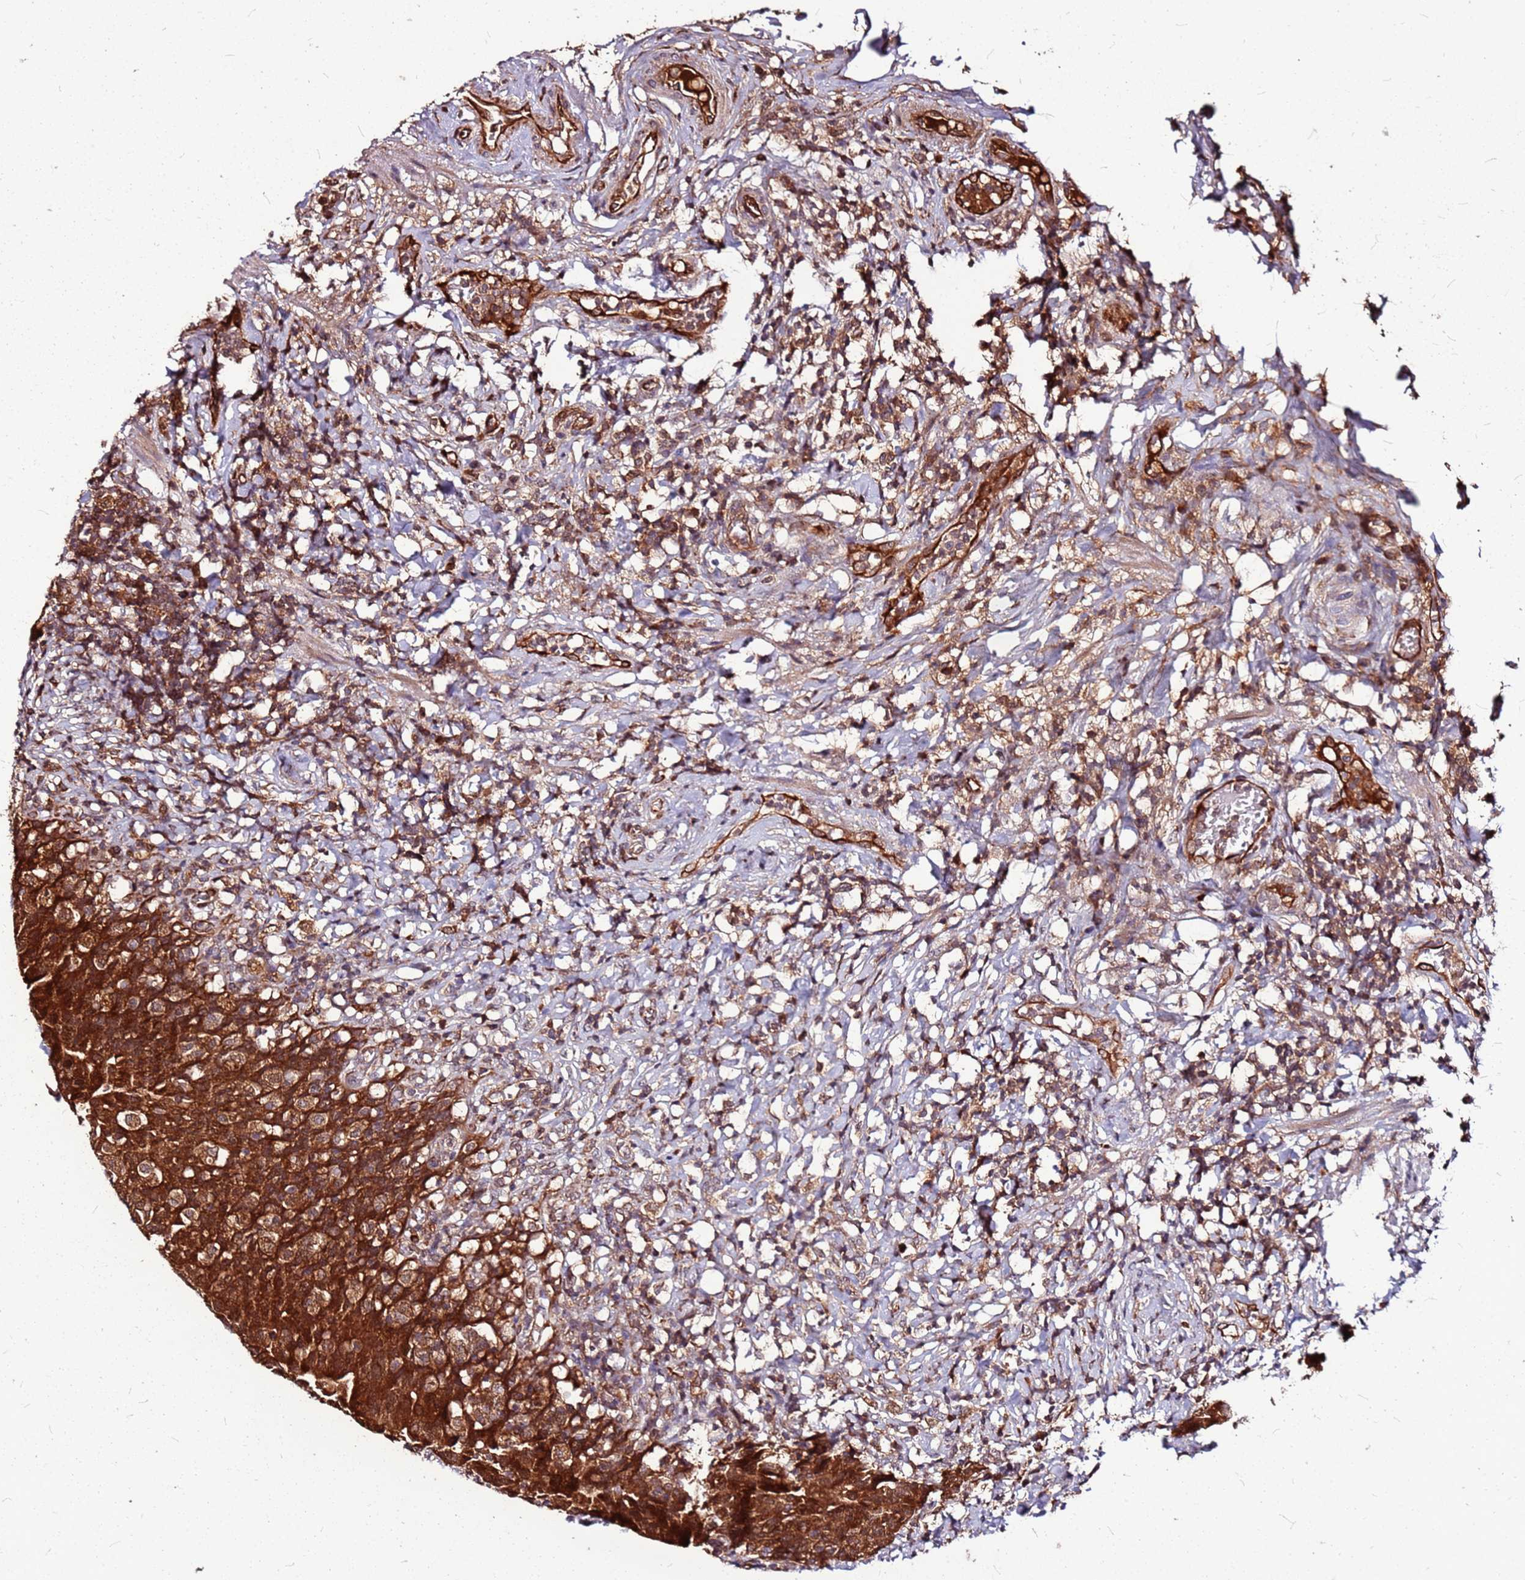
{"staining": {"intensity": "strong", "quantity": ">75%", "location": "cytoplasmic/membranous"}, "tissue": "urinary bladder", "cell_type": "Urothelial cells", "image_type": "normal", "snomed": [{"axis": "morphology", "description": "Normal tissue, NOS"}, {"axis": "morphology", "description": "Inflammation, NOS"}, {"axis": "topography", "description": "Urinary bladder"}], "caption": "Protein expression analysis of unremarkable human urinary bladder reveals strong cytoplasmic/membranous expression in approximately >75% of urothelial cells. The staining was performed using DAB (3,3'-diaminobenzidine), with brown indicating positive protein expression. Nuclei are stained blue with hematoxylin.", "gene": "LYPLAL1", "patient": {"sex": "male", "age": 64}}